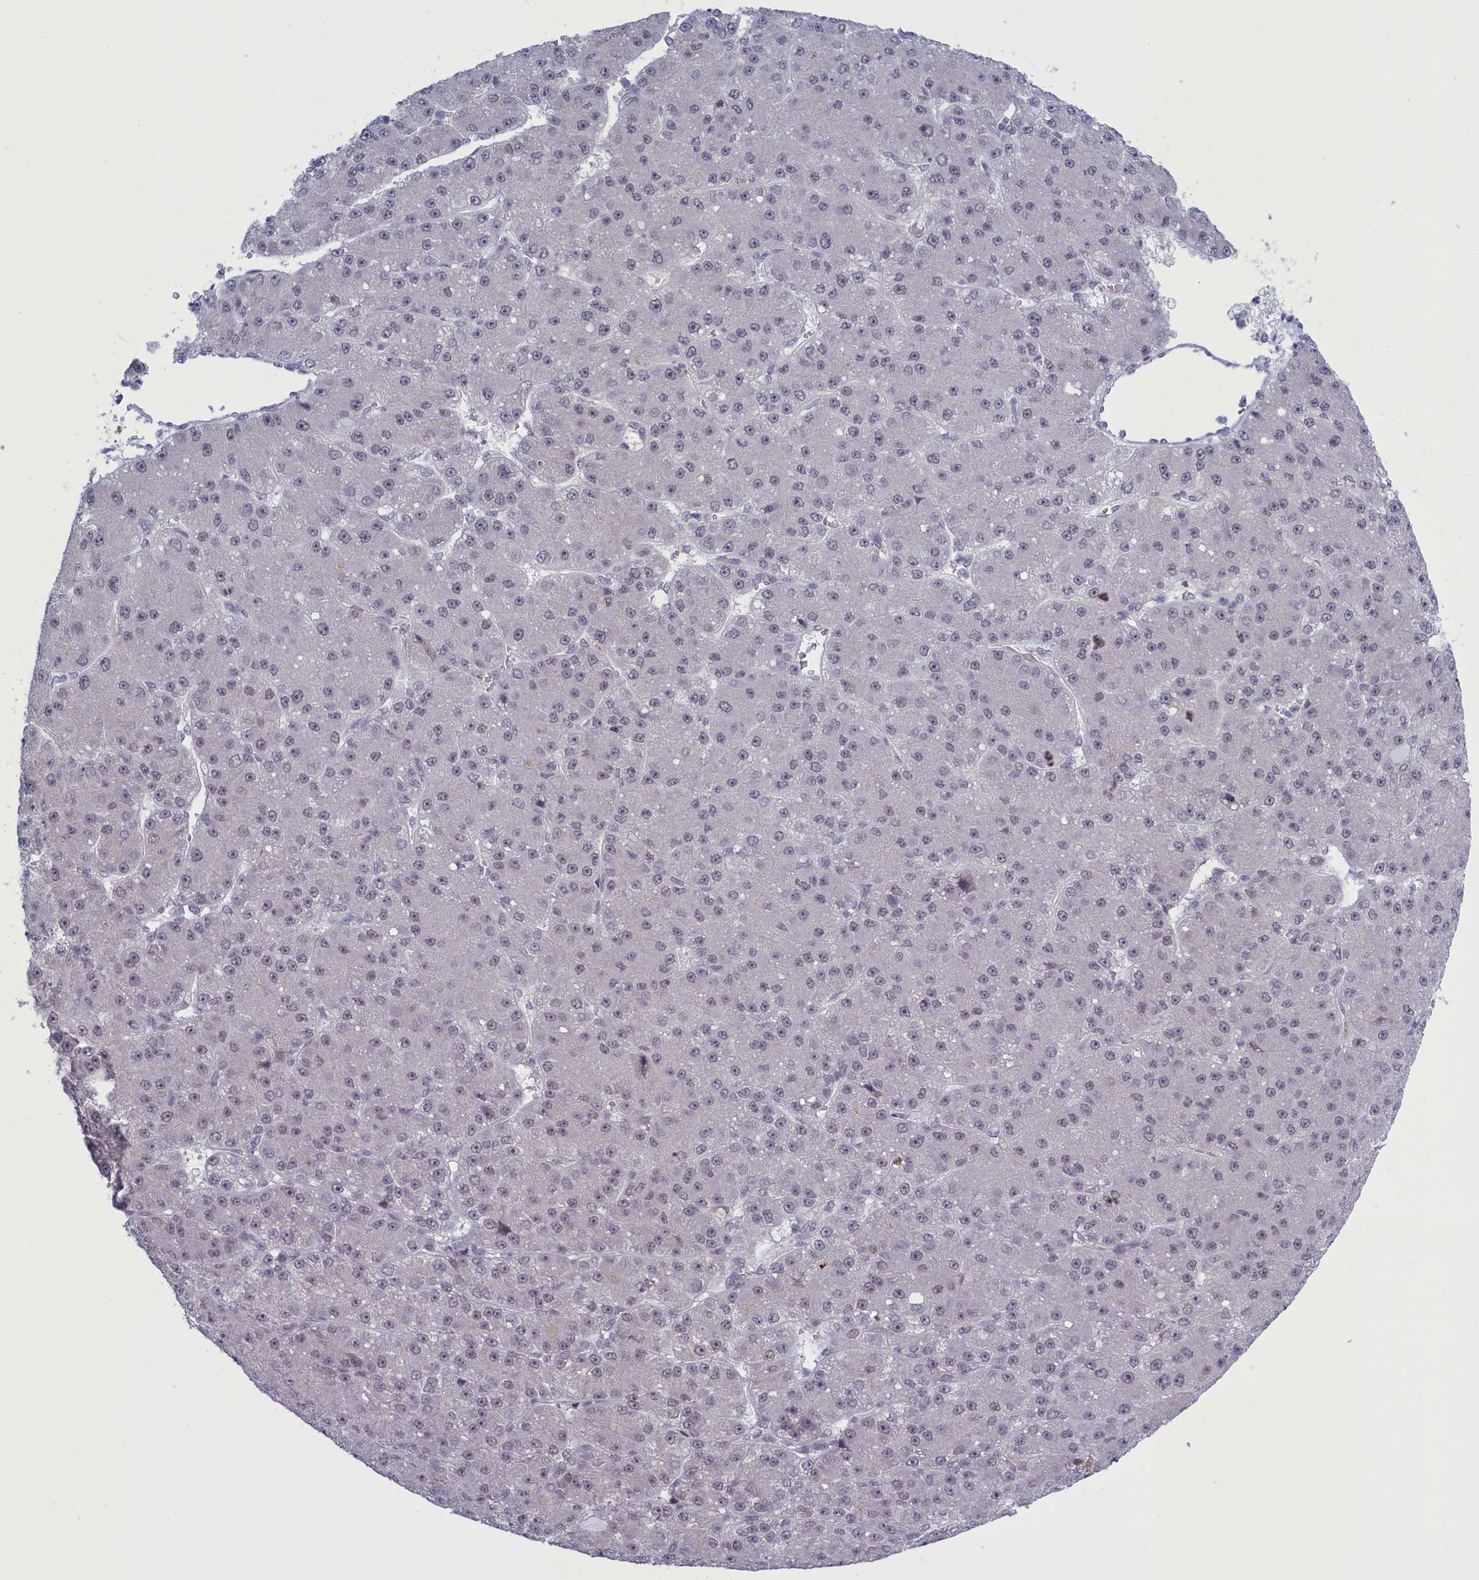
{"staining": {"intensity": "negative", "quantity": "none", "location": "none"}, "tissue": "liver cancer", "cell_type": "Tumor cells", "image_type": "cancer", "snomed": [{"axis": "morphology", "description": "Carcinoma, Hepatocellular, NOS"}, {"axis": "topography", "description": "Liver"}], "caption": "IHC of liver hepatocellular carcinoma exhibits no staining in tumor cells.", "gene": "ATF7IP2", "patient": {"sex": "male", "age": 67}}